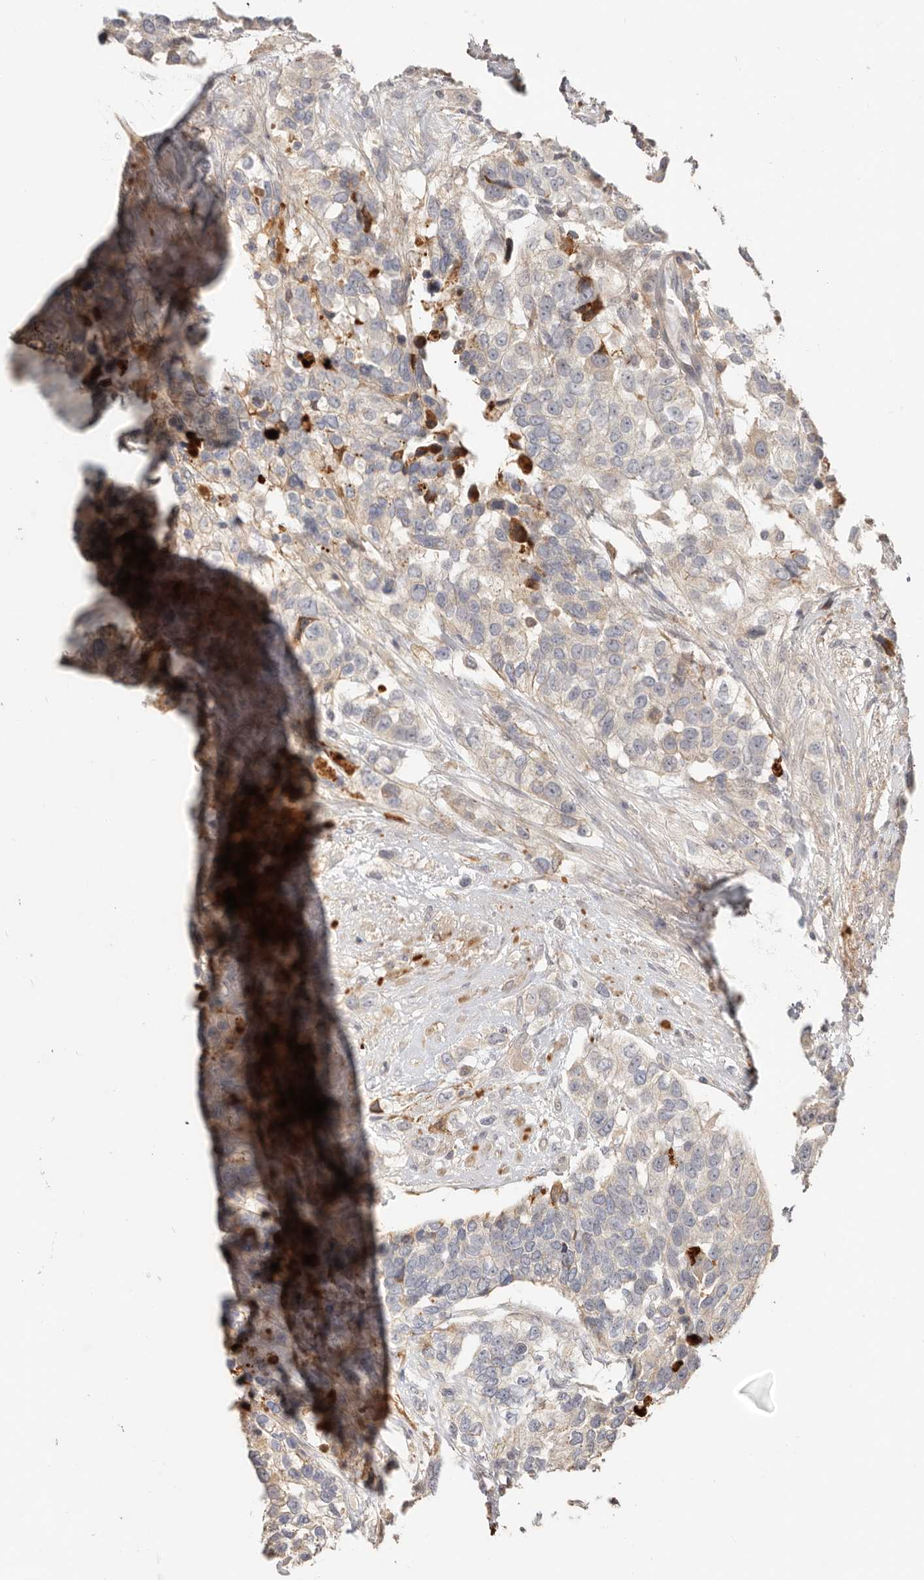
{"staining": {"intensity": "weak", "quantity": "<25%", "location": "cytoplasmic/membranous"}, "tissue": "urothelial cancer", "cell_type": "Tumor cells", "image_type": "cancer", "snomed": [{"axis": "morphology", "description": "Urothelial carcinoma, High grade"}, {"axis": "topography", "description": "Urinary bladder"}], "caption": "Immunohistochemistry of urothelial cancer displays no positivity in tumor cells.", "gene": "MTFR2", "patient": {"sex": "female", "age": 80}}